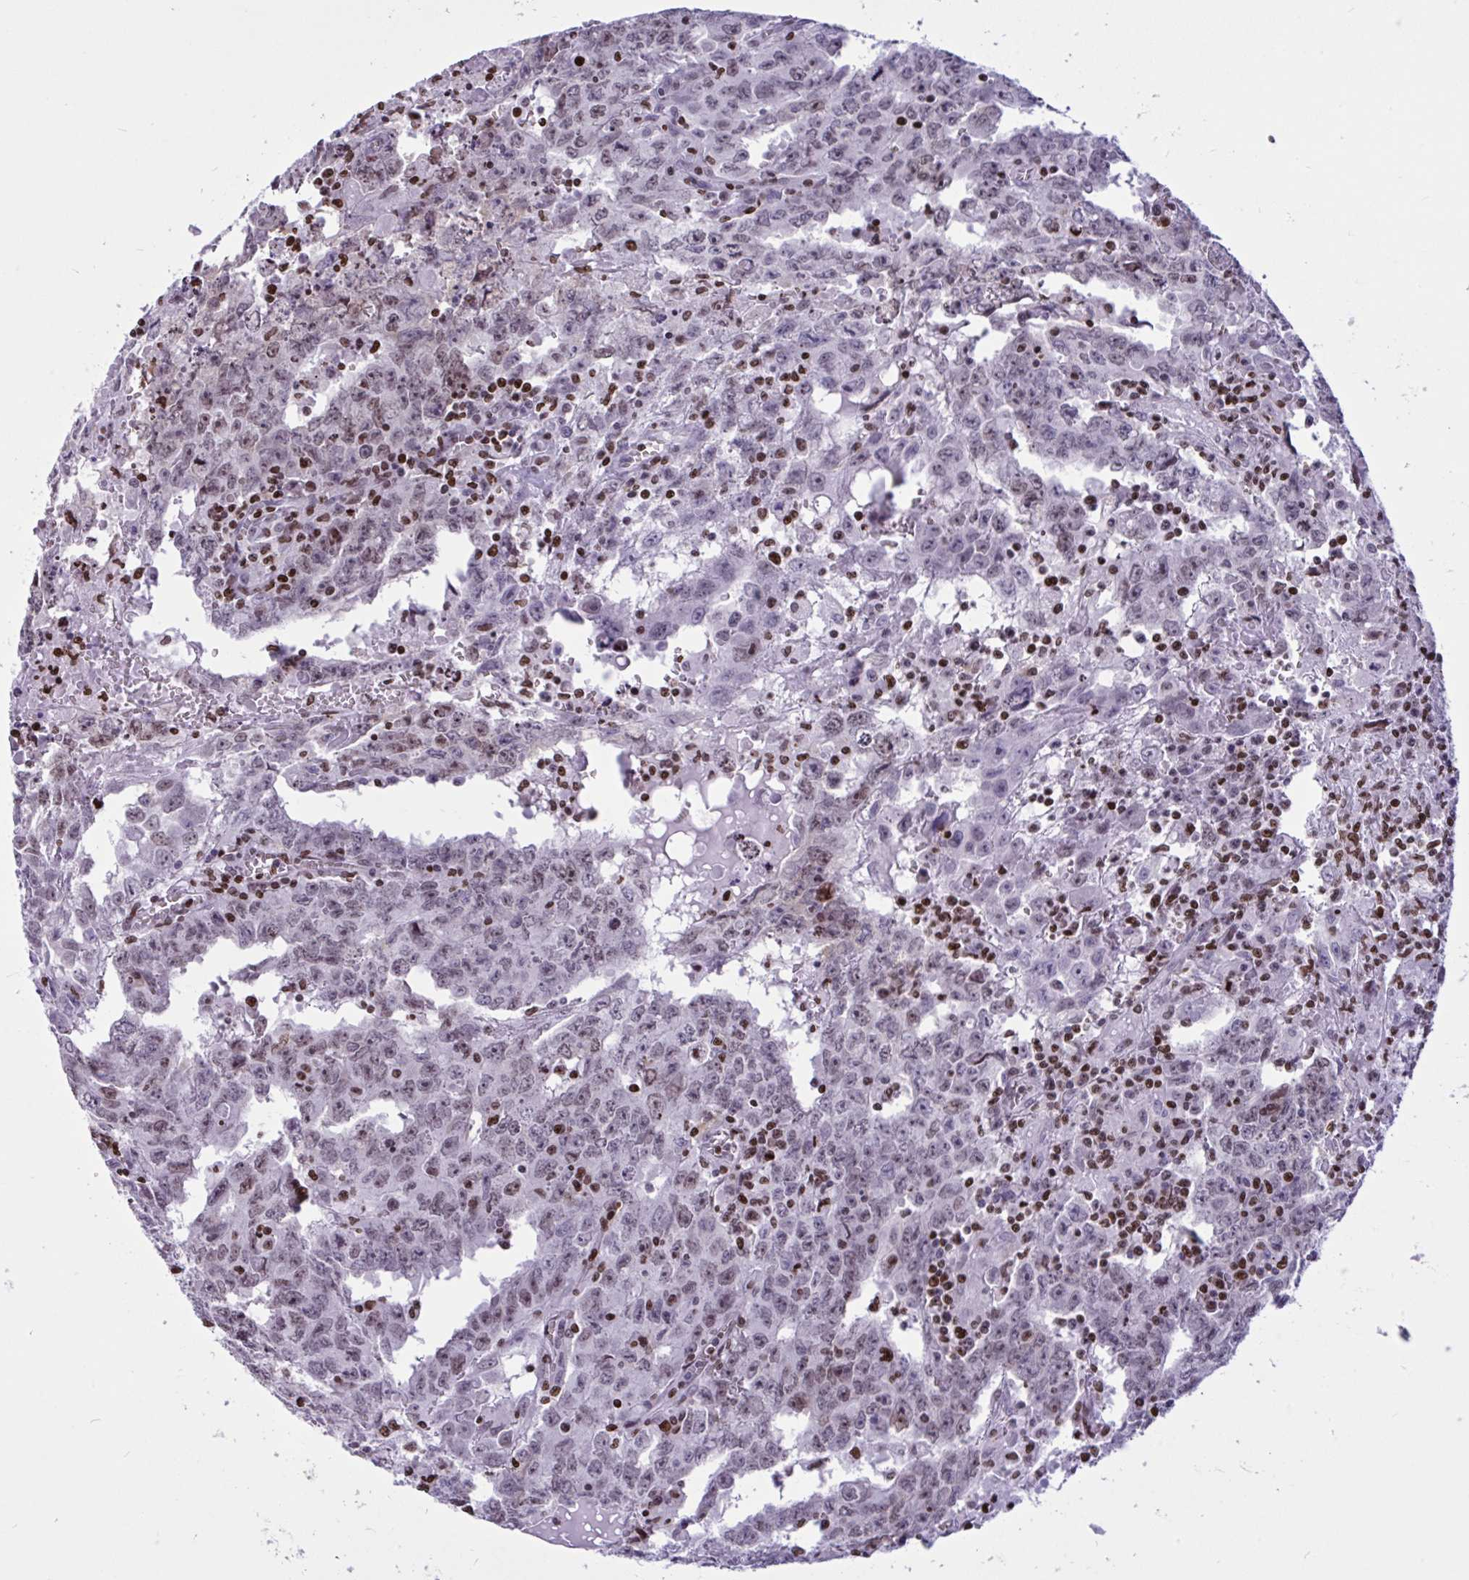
{"staining": {"intensity": "negative", "quantity": "none", "location": "none"}, "tissue": "testis cancer", "cell_type": "Tumor cells", "image_type": "cancer", "snomed": [{"axis": "morphology", "description": "Carcinoma, Embryonal, NOS"}, {"axis": "topography", "description": "Testis"}], "caption": "DAB (3,3'-diaminobenzidine) immunohistochemical staining of human testis cancer demonstrates no significant staining in tumor cells. The staining was performed using DAB (3,3'-diaminobenzidine) to visualize the protein expression in brown, while the nuclei were stained in blue with hematoxylin (Magnification: 20x).", "gene": "HMGB2", "patient": {"sex": "male", "age": 22}}